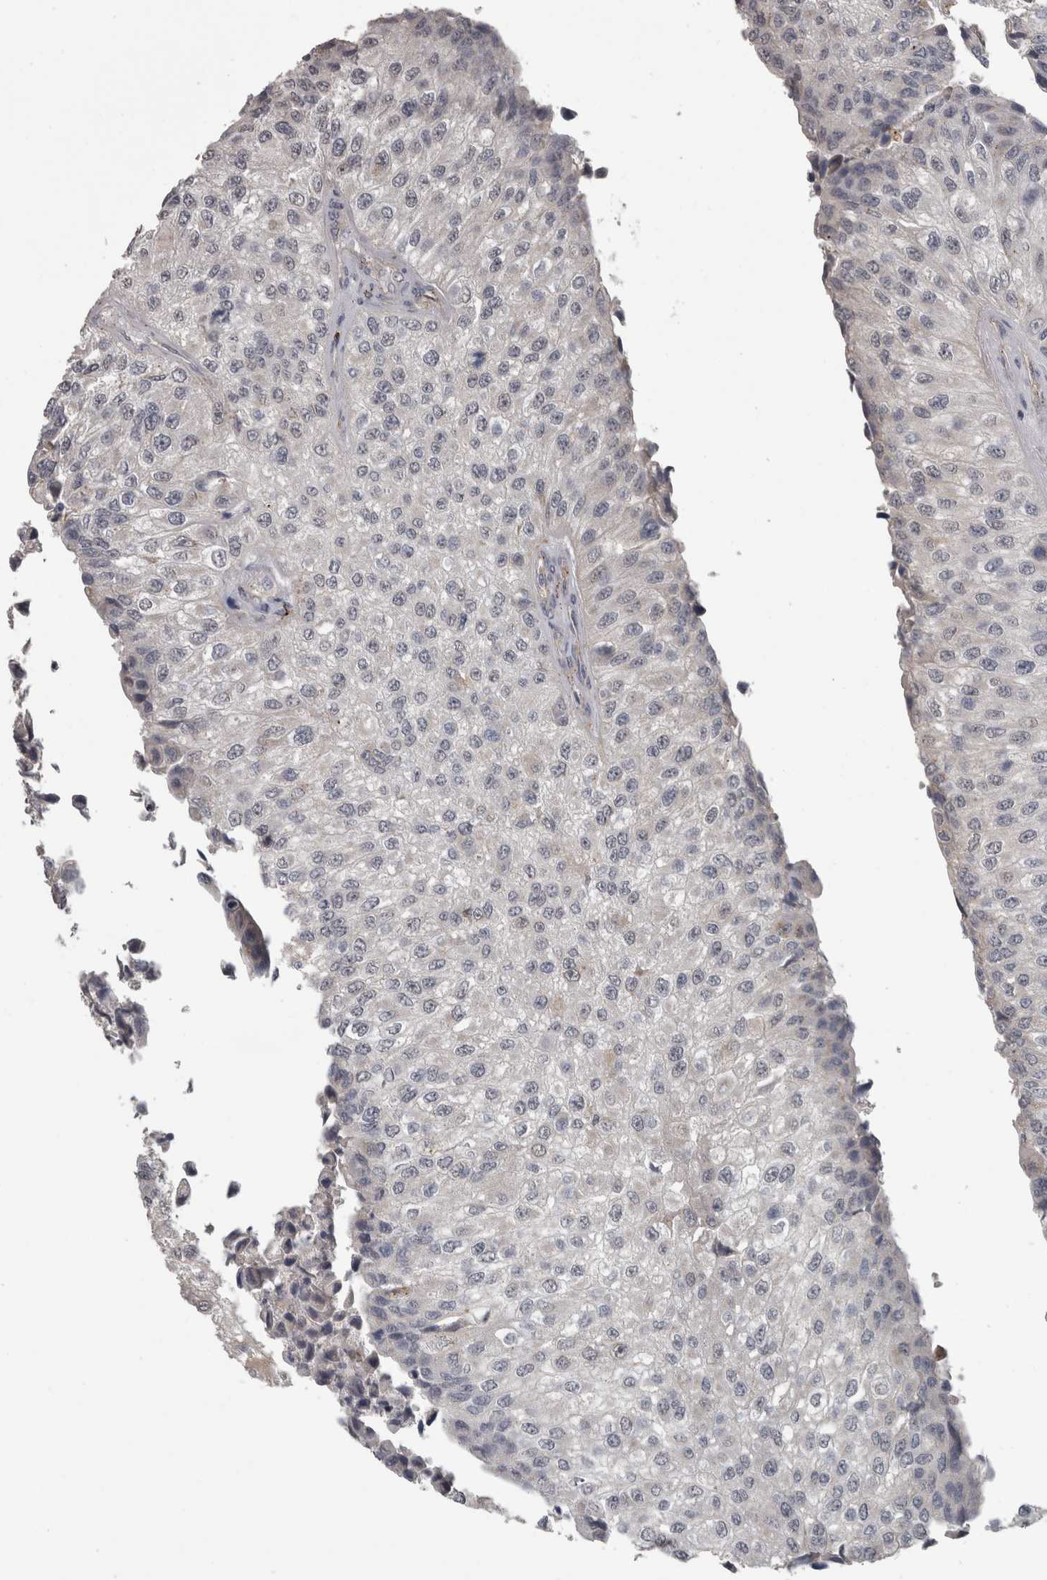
{"staining": {"intensity": "negative", "quantity": "none", "location": "none"}, "tissue": "urothelial cancer", "cell_type": "Tumor cells", "image_type": "cancer", "snomed": [{"axis": "morphology", "description": "Urothelial carcinoma, High grade"}, {"axis": "topography", "description": "Kidney"}, {"axis": "topography", "description": "Urinary bladder"}], "caption": "Tumor cells show no significant positivity in urothelial cancer.", "gene": "NAAA", "patient": {"sex": "male", "age": 77}}